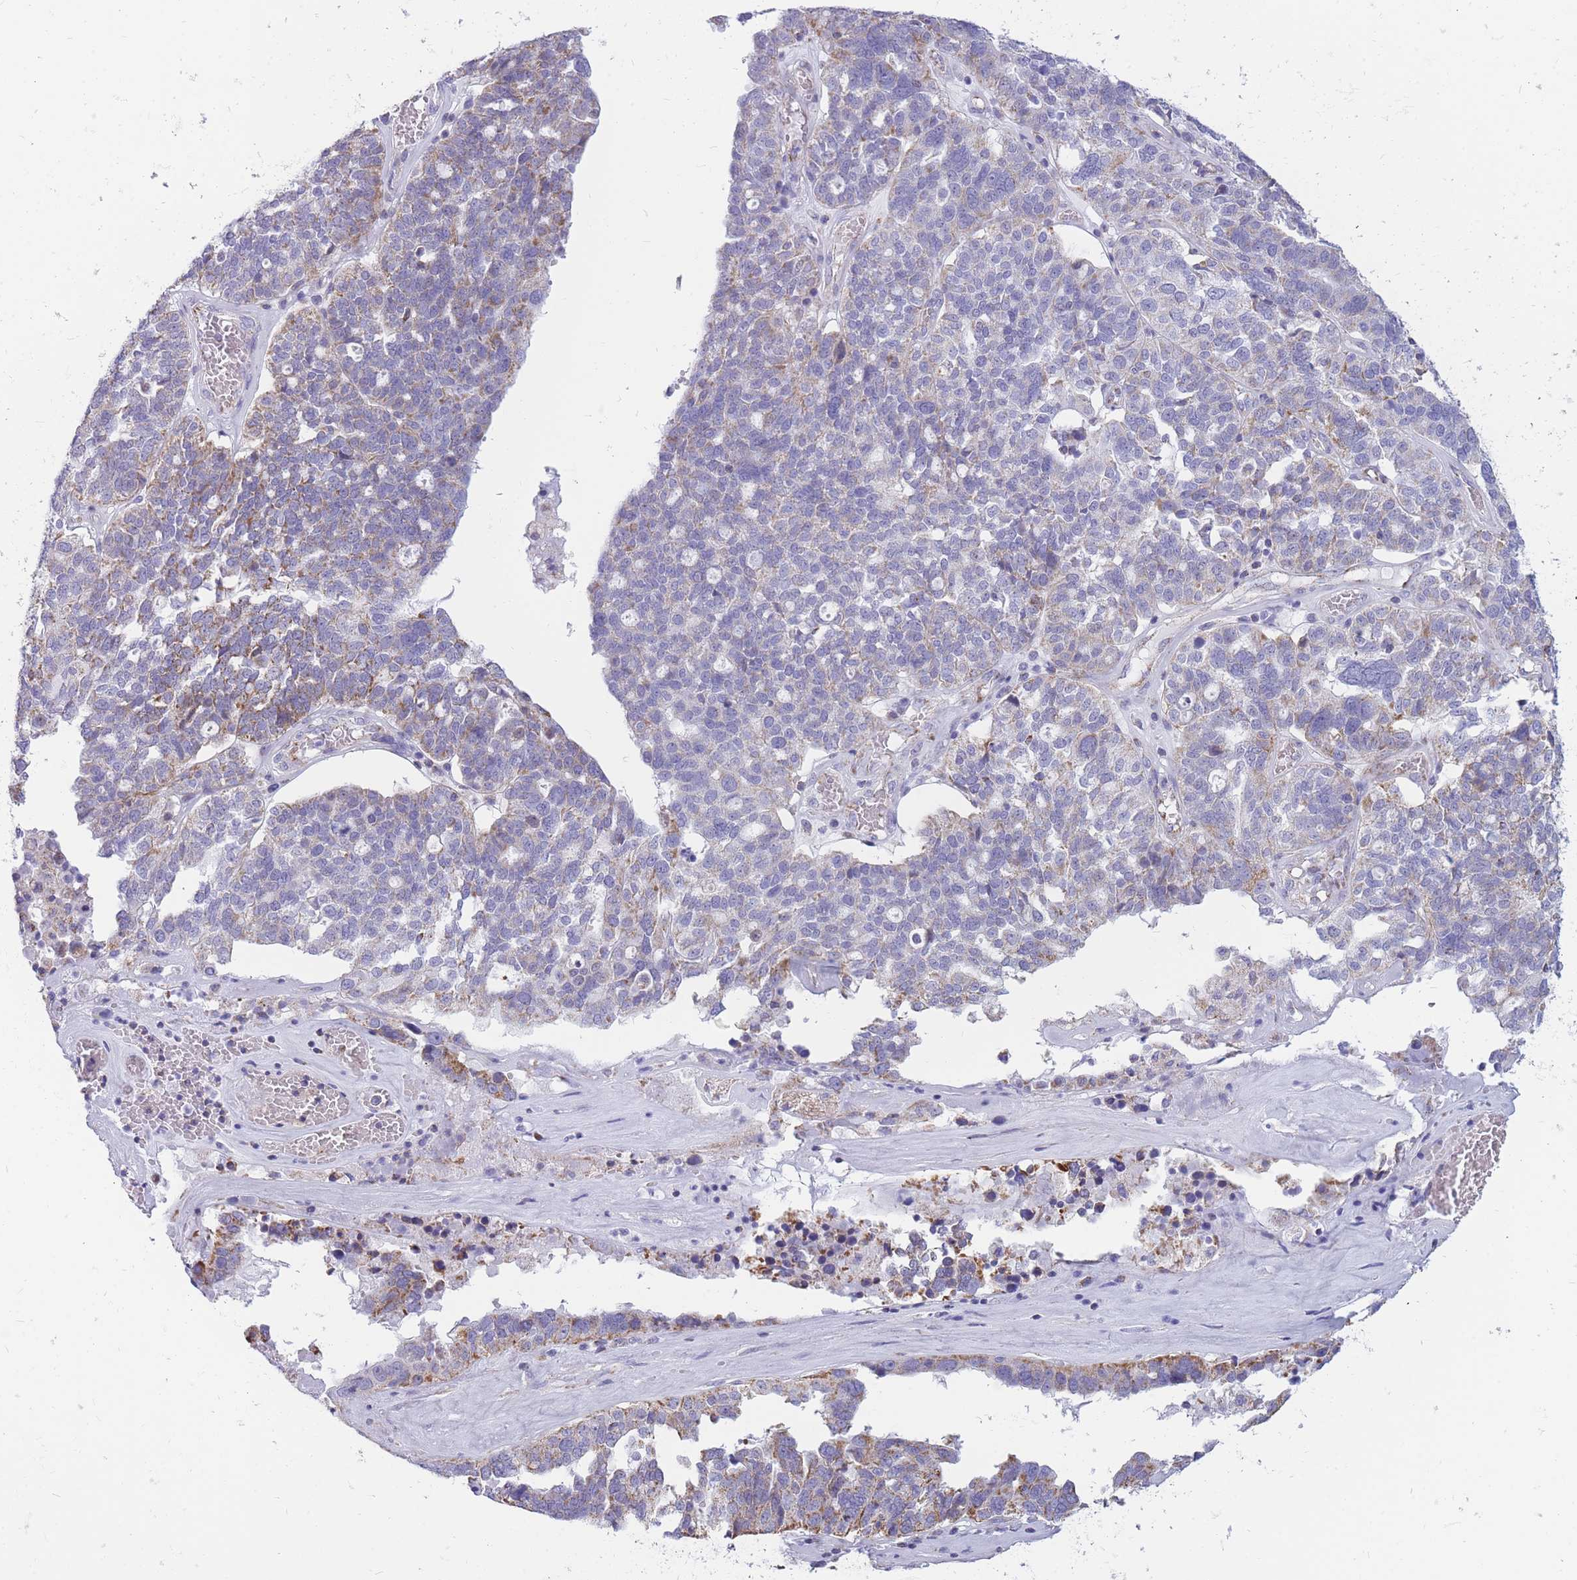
{"staining": {"intensity": "moderate", "quantity": "<25%", "location": "cytoplasmic/membranous"}, "tissue": "ovarian cancer", "cell_type": "Tumor cells", "image_type": "cancer", "snomed": [{"axis": "morphology", "description": "Cystadenocarcinoma, serous, NOS"}, {"axis": "topography", "description": "Ovary"}], "caption": "Human serous cystadenocarcinoma (ovarian) stained with a protein marker exhibits moderate staining in tumor cells.", "gene": "PCSK1", "patient": {"sex": "female", "age": 59}}